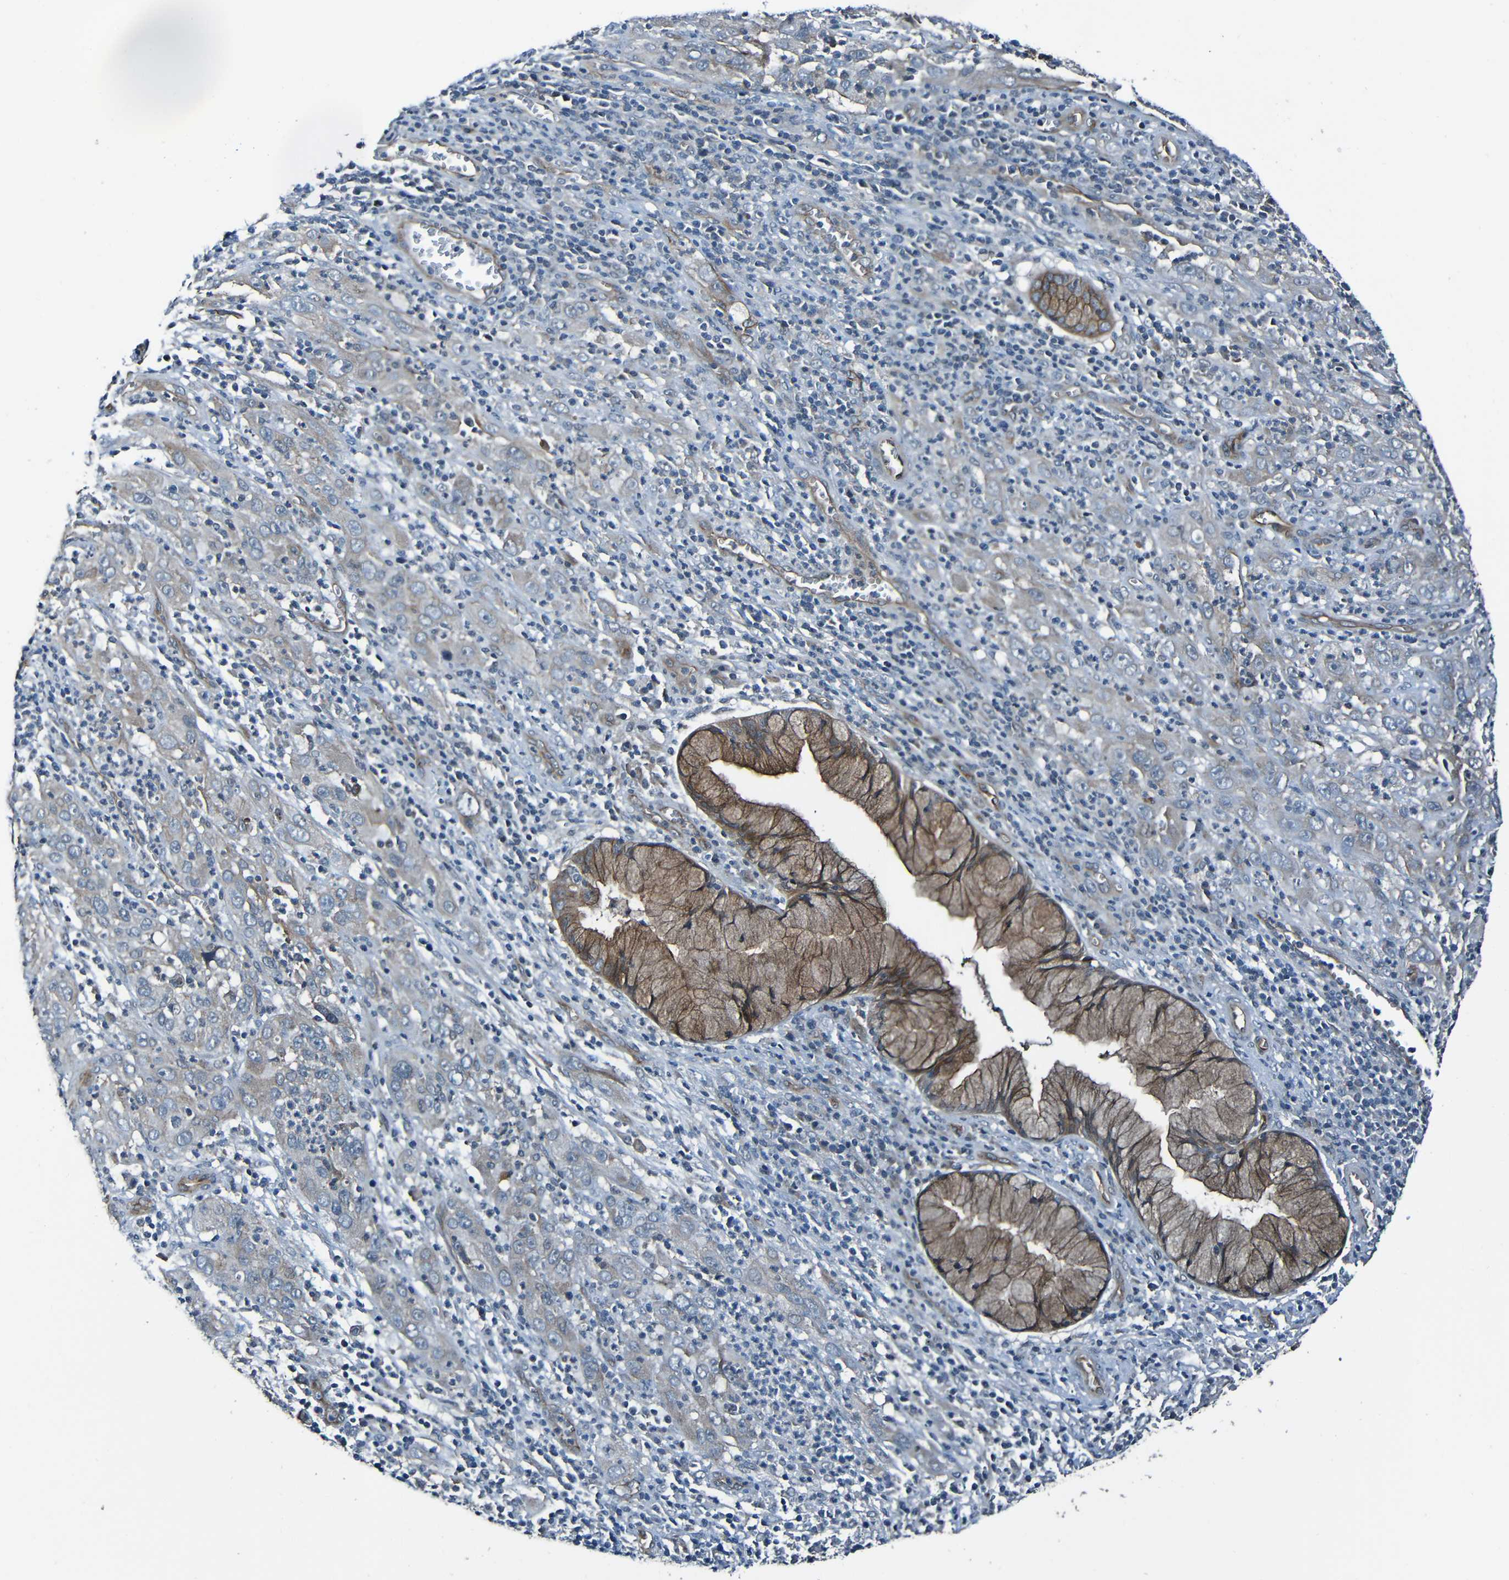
{"staining": {"intensity": "moderate", "quantity": ">75%", "location": "cytoplasmic/membranous"}, "tissue": "cervical cancer", "cell_type": "Tumor cells", "image_type": "cancer", "snomed": [{"axis": "morphology", "description": "Squamous cell carcinoma, NOS"}, {"axis": "topography", "description": "Cervix"}], "caption": "Moderate cytoplasmic/membranous expression for a protein is seen in approximately >75% of tumor cells of squamous cell carcinoma (cervical) using IHC.", "gene": "LGR5", "patient": {"sex": "female", "age": 32}}